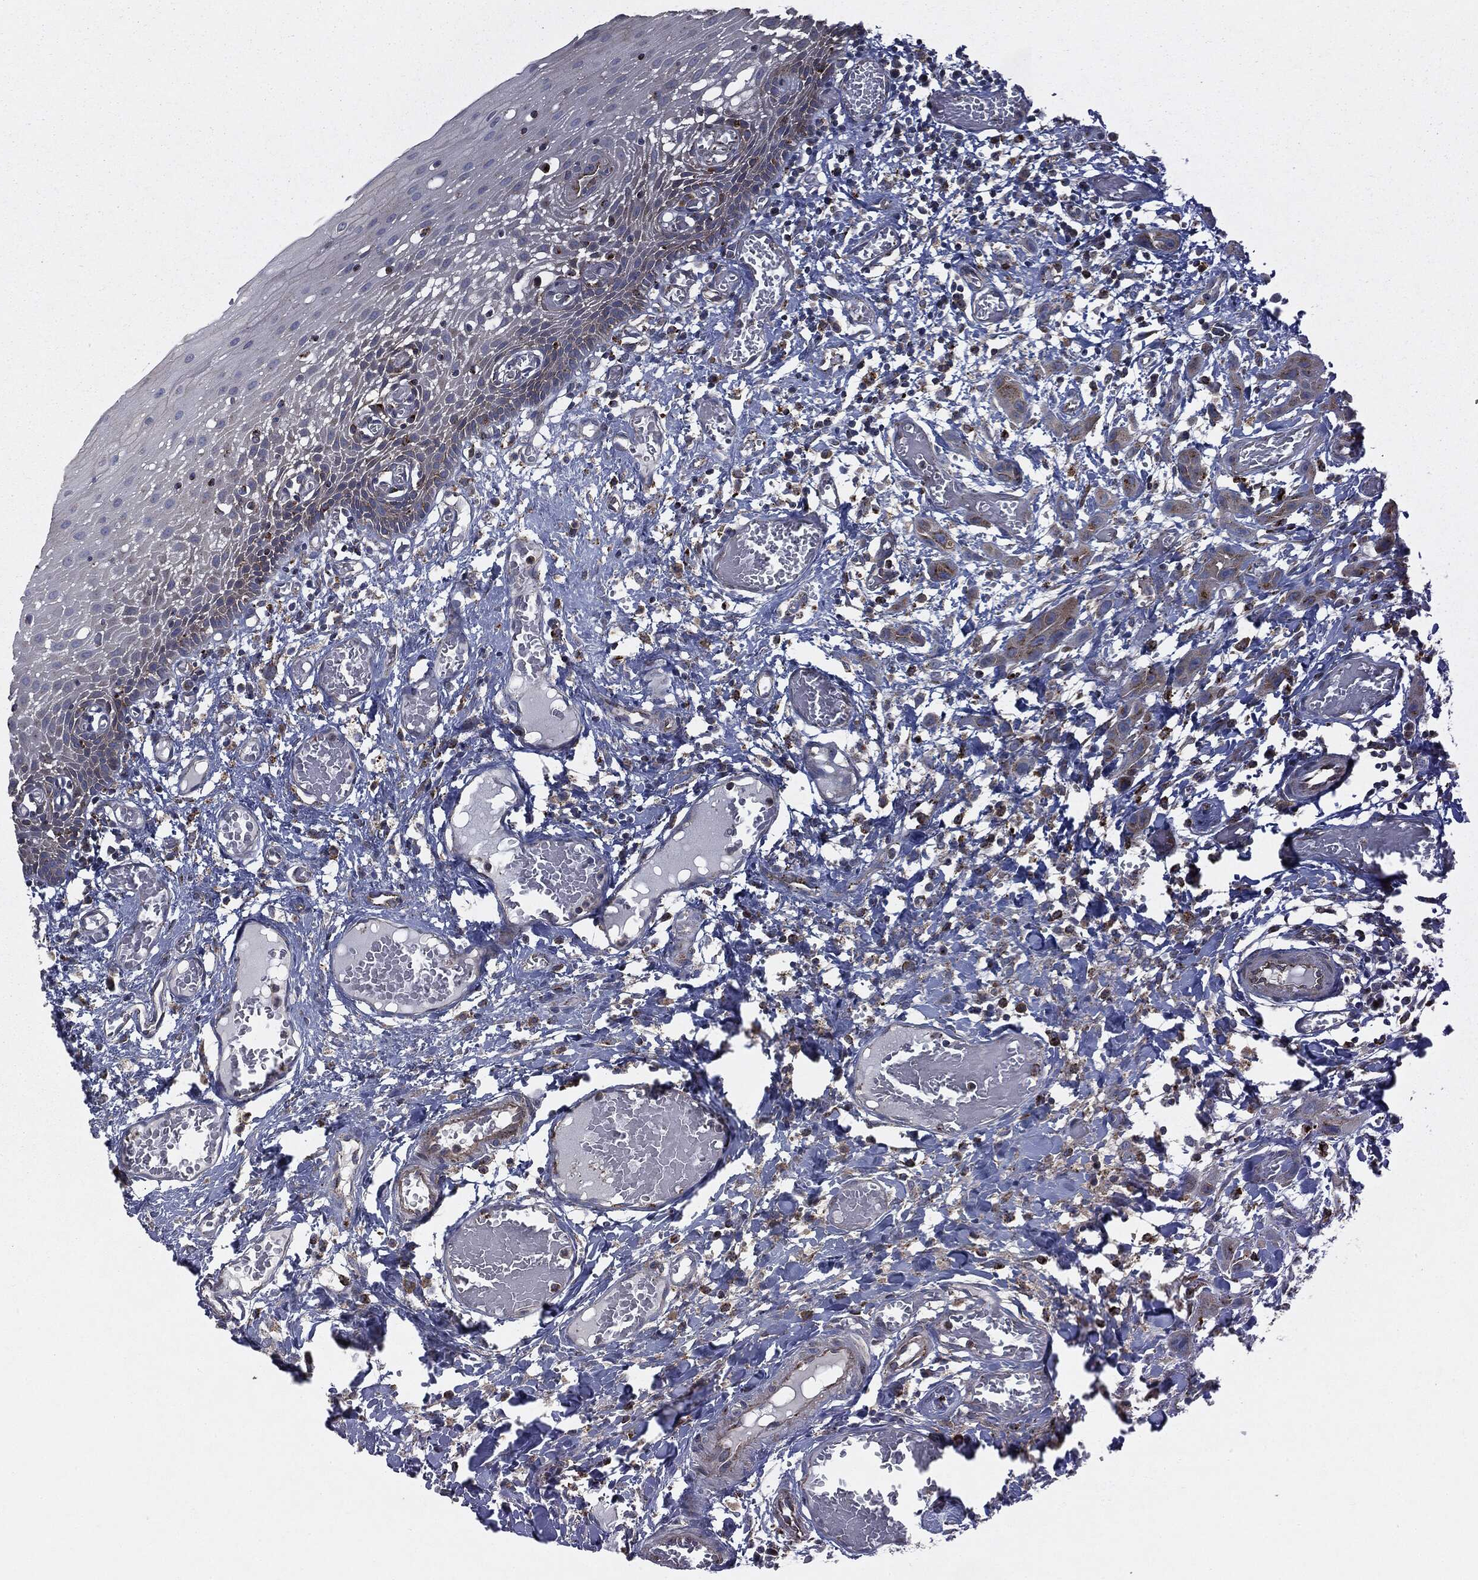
{"staining": {"intensity": "weak", "quantity": "<25%", "location": "cytoplasmic/membranous"}, "tissue": "oral mucosa", "cell_type": "Squamous epithelial cells", "image_type": "normal", "snomed": [{"axis": "morphology", "description": "Normal tissue, NOS"}, {"axis": "morphology", "description": "Squamous cell carcinoma, NOS"}, {"axis": "topography", "description": "Oral tissue"}, {"axis": "topography", "description": "Head-Neck"}], "caption": "This micrograph is of unremarkable oral mucosa stained with IHC to label a protein in brown with the nuclei are counter-stained blue. There is no expression in squamous epithelial cells.", "gene": "CTSA", "patient": {"sex": "female", "age": 70}}